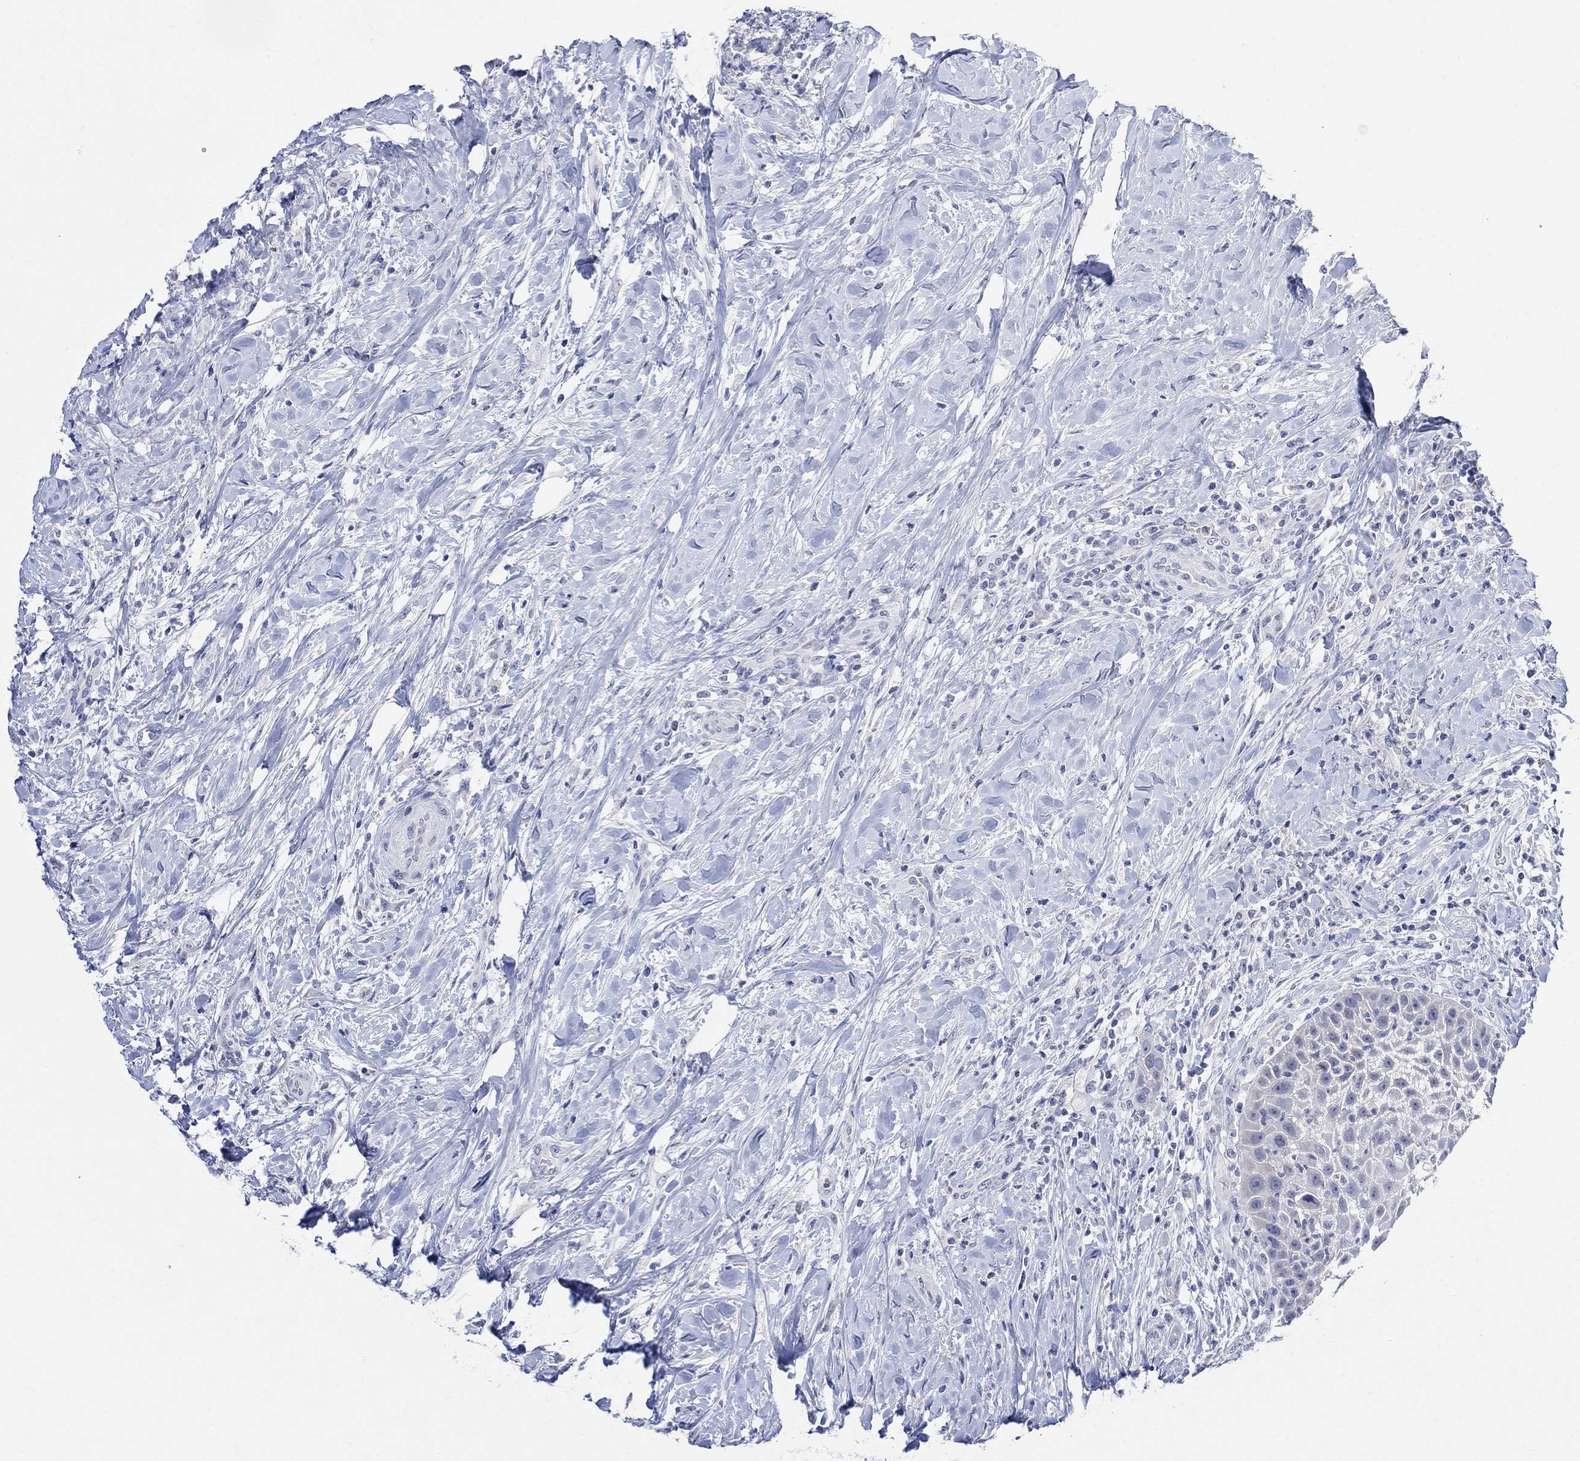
{"staining": {"intensity": "negative", "quantity": "none", "location": "none"}, "tissue": "head and neck cancer", "cell_type": "Tumor cells", "image_type": "cancer", "snomed": [{"axis": "morphology", "description": "Squamous cell carcinoma, NOS"}, {"axis": "topography", "description": "Head-Neck"}], "caption": "A high-resolution image shows immunohistochemistry staining of head and neck cancer (squamous cell carcinoma), which demonstrates no significant staining in tumor cells.", "gene": "FBP2", "patient": {"sex": "male", "age": 69}}